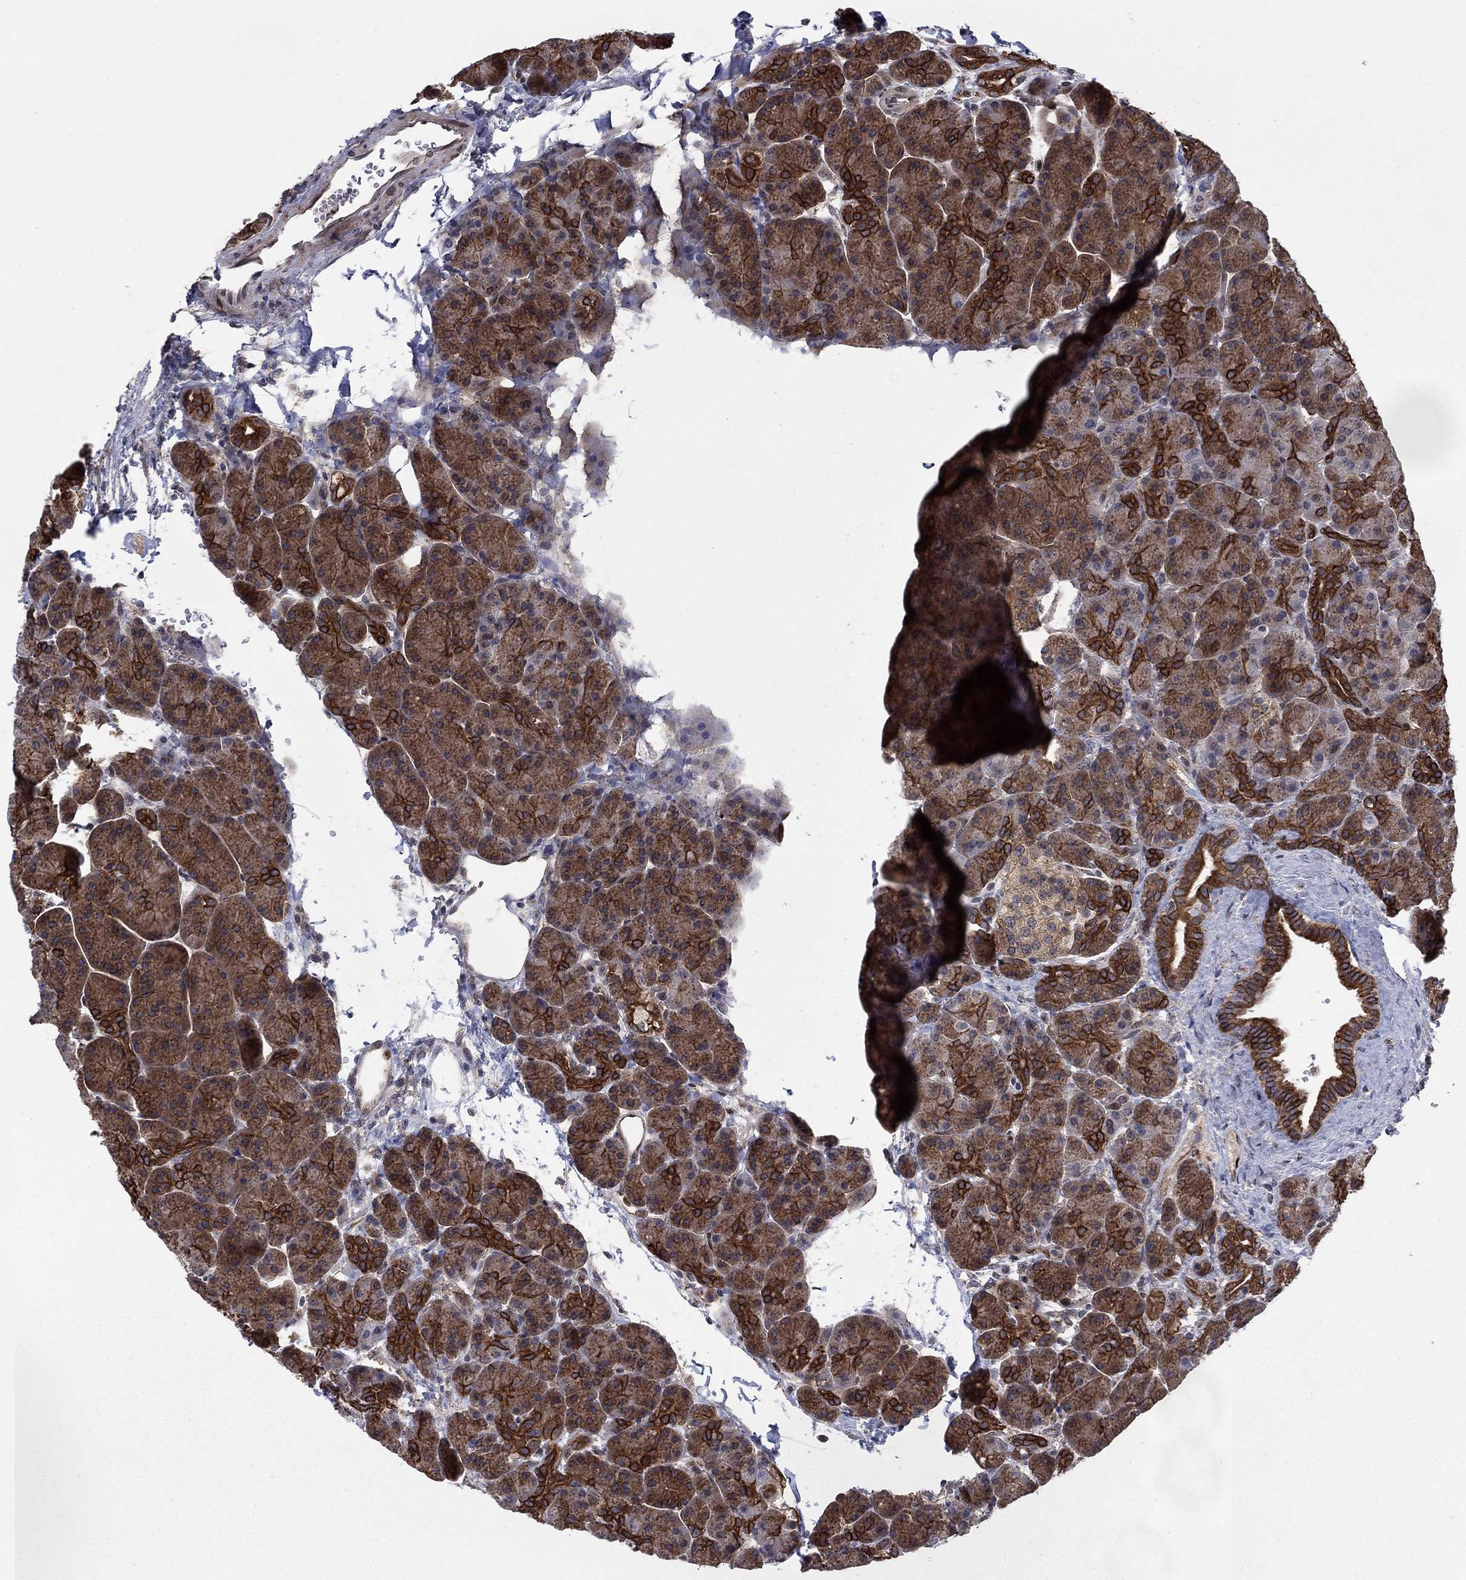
{"staining": {"intensity": "strong", "quantity": ">75%", "location": "cytoplasmic/membranous,nuclear"}, "tissue": "pancreas", "cell_type": "Exocrine glandular cells", "image_type": "normal", "snomed": [{"axis": "morphology", "description": "Normal tissue, NOS"}, {"axis": "topography", "description": "Pancreas"}], "caption": "Immunohistochemistry (IHC) of normal human pancreas reveals high levels of strong cytoplasmic/membranous,nuclear positivity in about >75% of exocrine glandular cells. (brown staining indicates protein expression, while blue staining denotes nuclei).", "gene": "SH3RF1", "patient": {"sex": "female", "age": 63}}